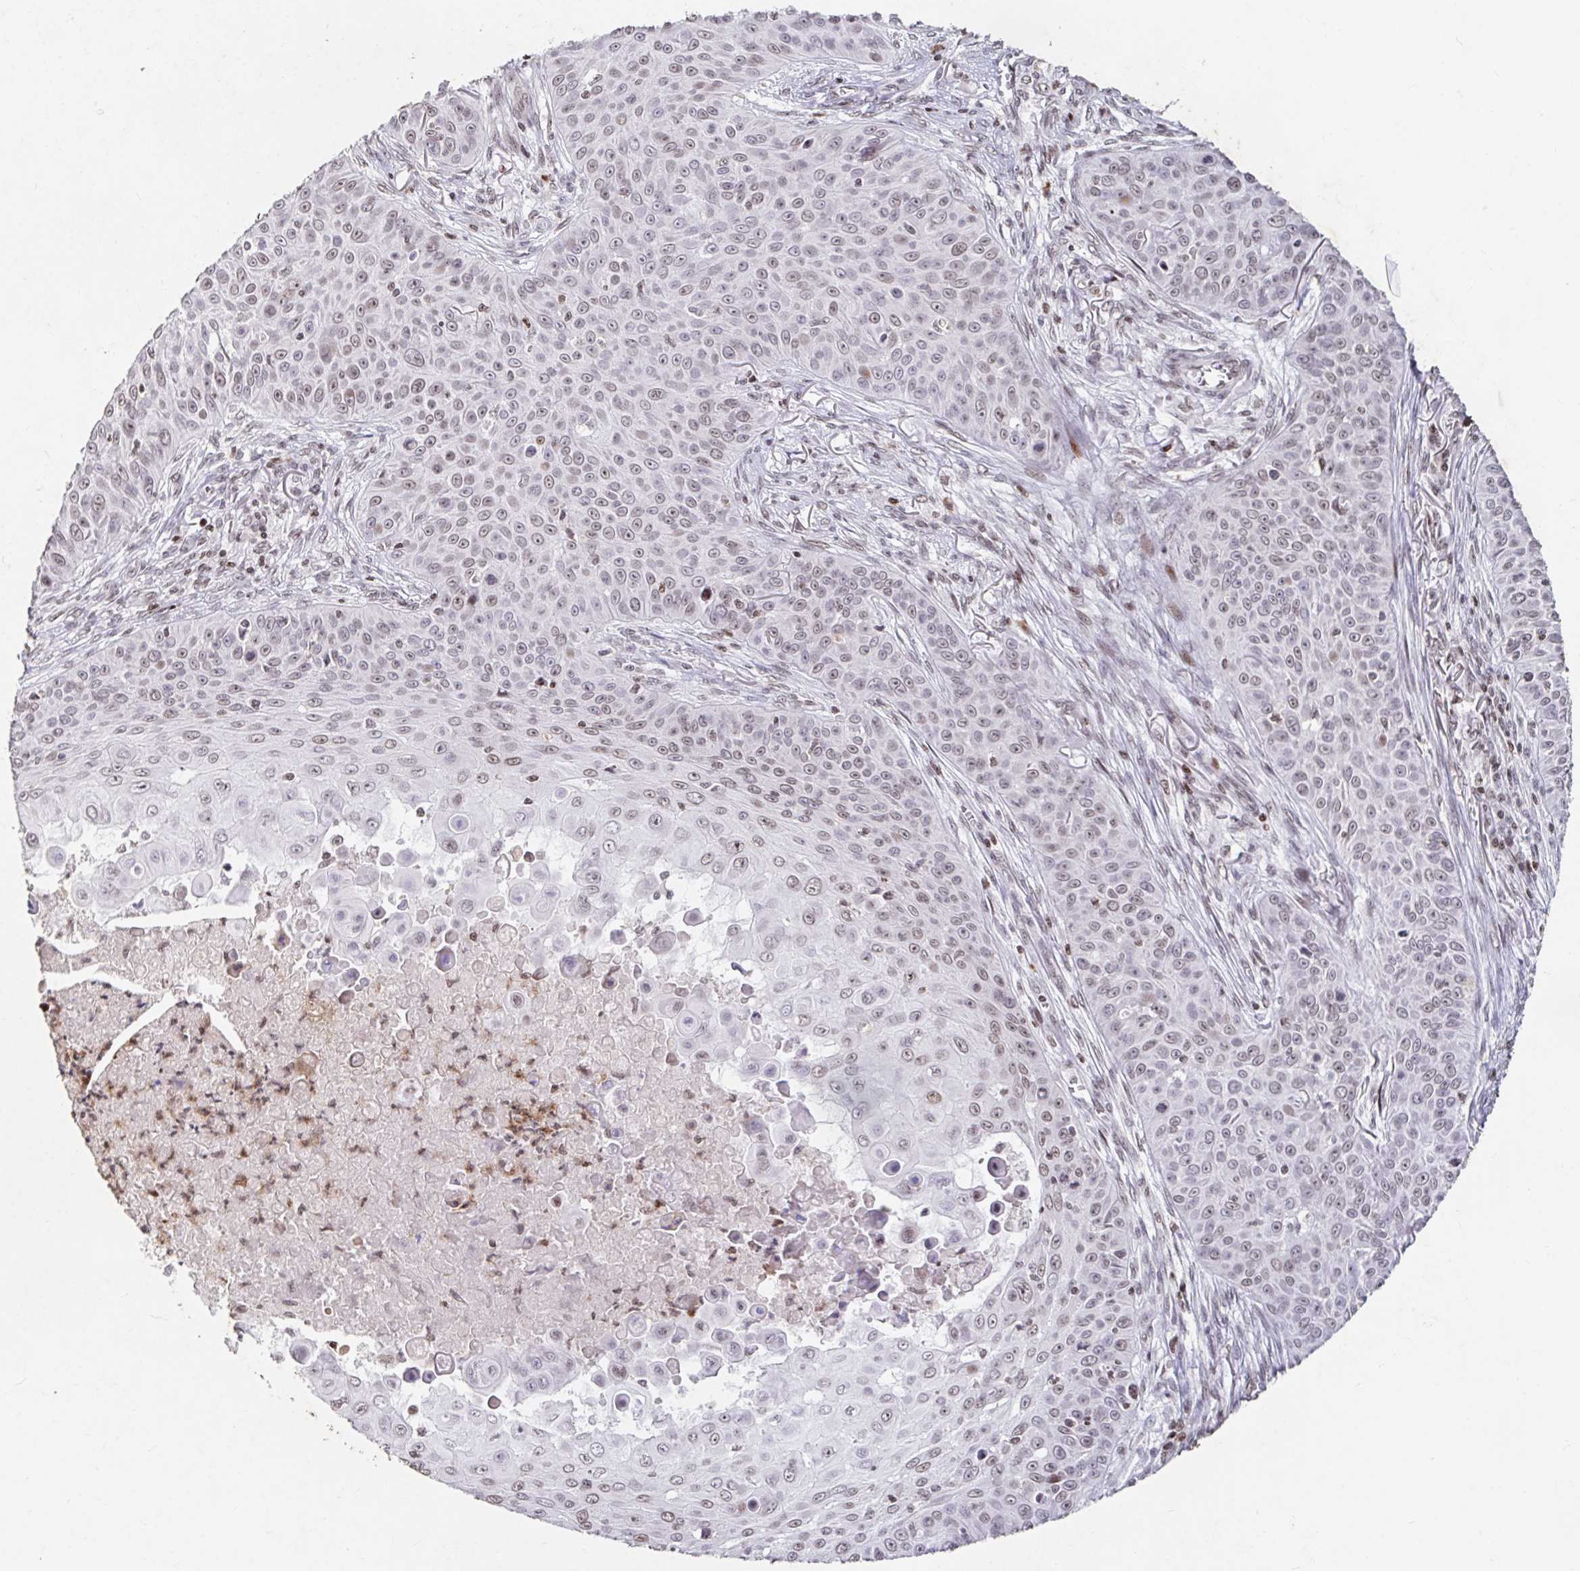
{"staining": {"intensity": "moderate", "quantity": "25%-75%", "location": "nuclear"}, "tissue": "skin cancer", "cell_type": "Tumor cells", "image_type": "cancer", "snomed": [{"axis": "morphology", "description": "Squamous cell carcinoma, NOS"}, {"axis": "topography", "description": "Skin"}], "caption": "Protein analysis of skin cancer tissue demonstrates moderate nuclear expression in approximately 25%-75% of tumor cells.", "gene": "C19orf53", "patient": {"sex": "male", "age": 82}}